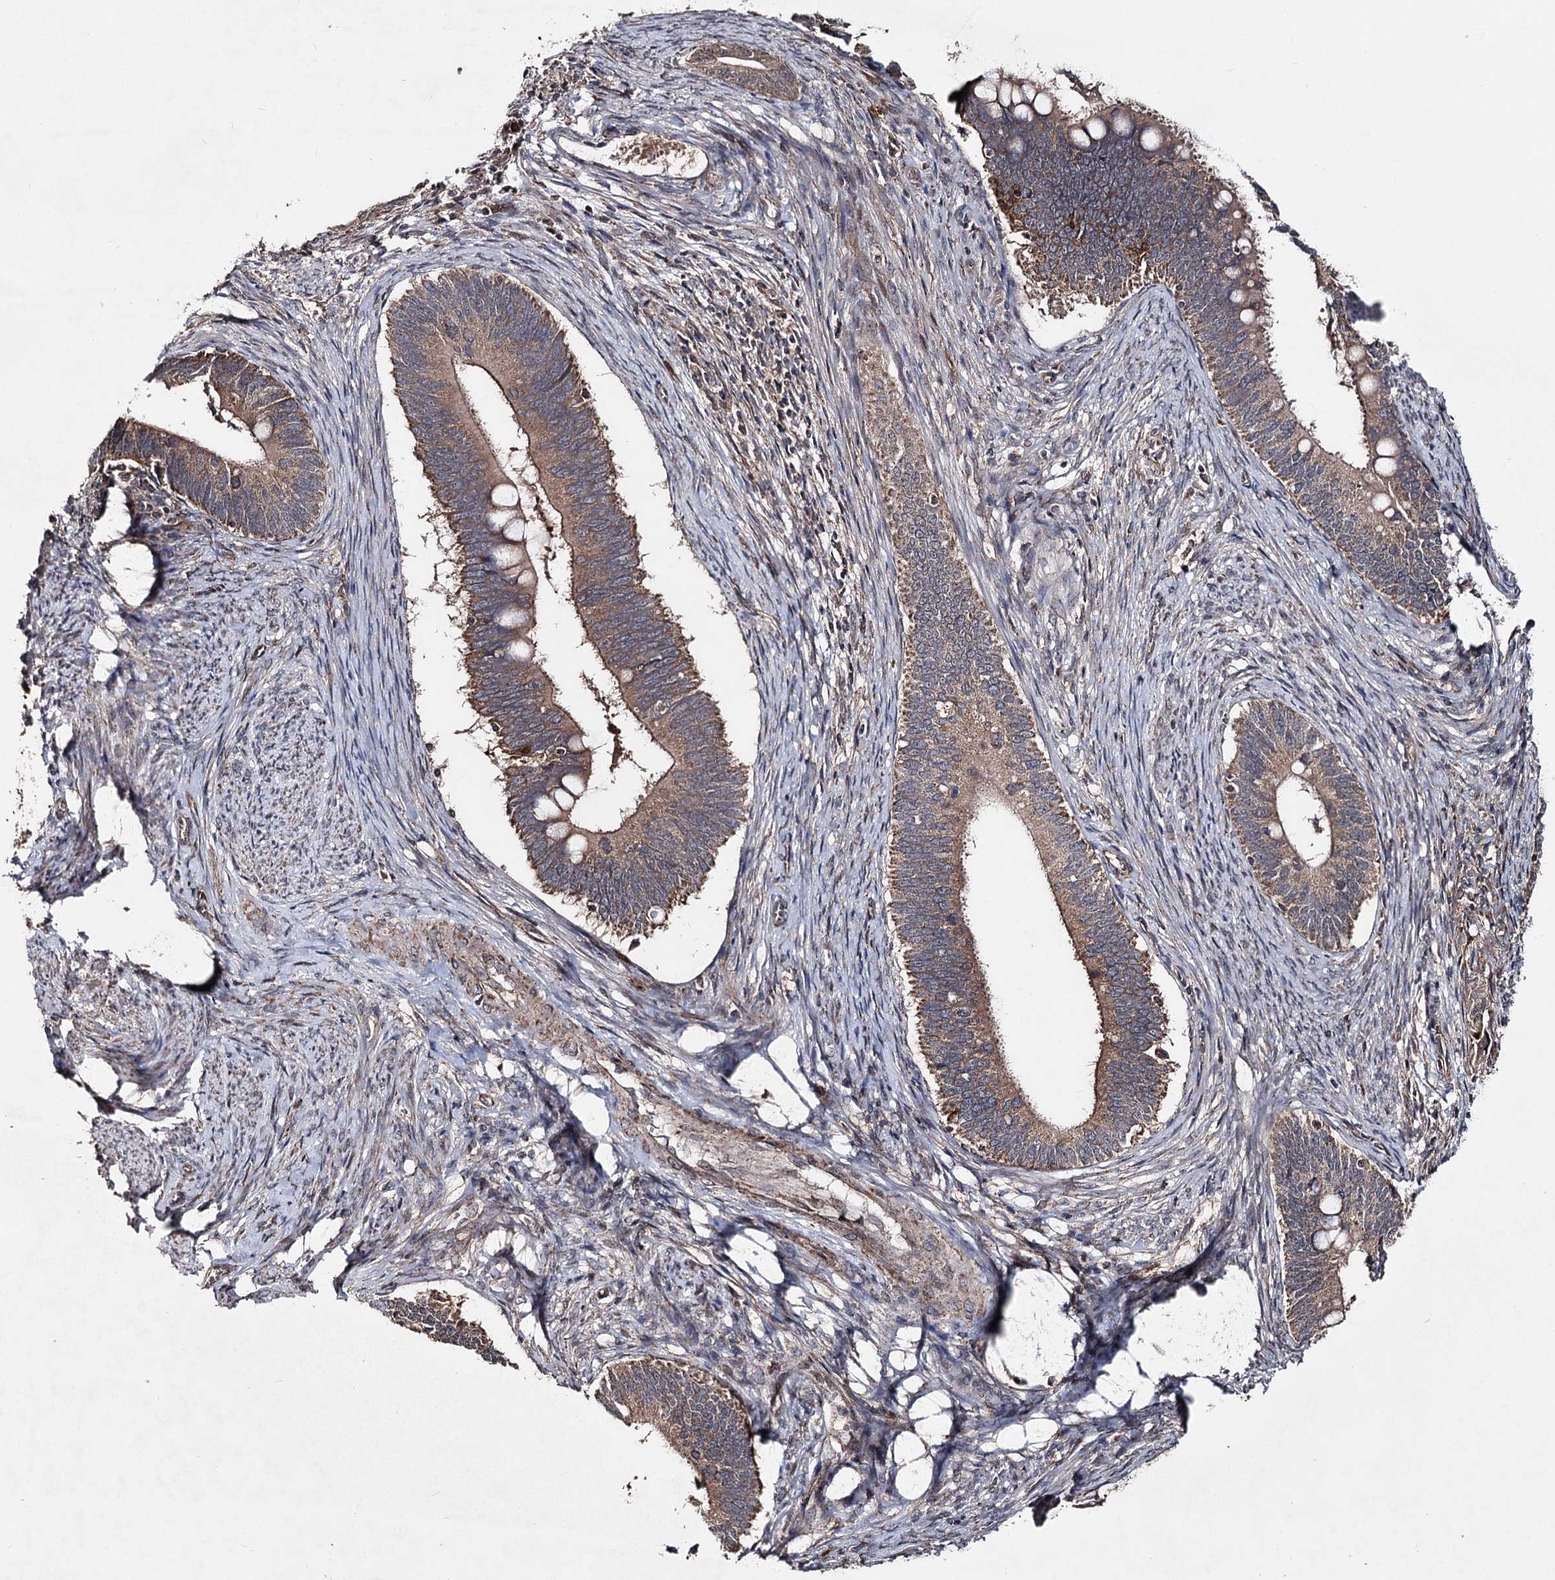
{"staining": {"intensity": "moderate", "quantity": ">75%", "location": "cytoplasmic/membranous"}, "tissue": "cervical cancer", "cell_type": "Tumor cells", "image_type": "cancer", "snomed": [{"axis": "morphology", "description": "Adenocarcinoma, NOS"}, {"axis": "topography", "description": "Cervix"}], "caption": "An image of human cervical cancer (adenocarcinoma) stained for a protein displays moderate cytoplasmic/membranous brown staining in tumor cells.", "gene": "MINDY3", "patient": {"sex": "female", "age": 42}}